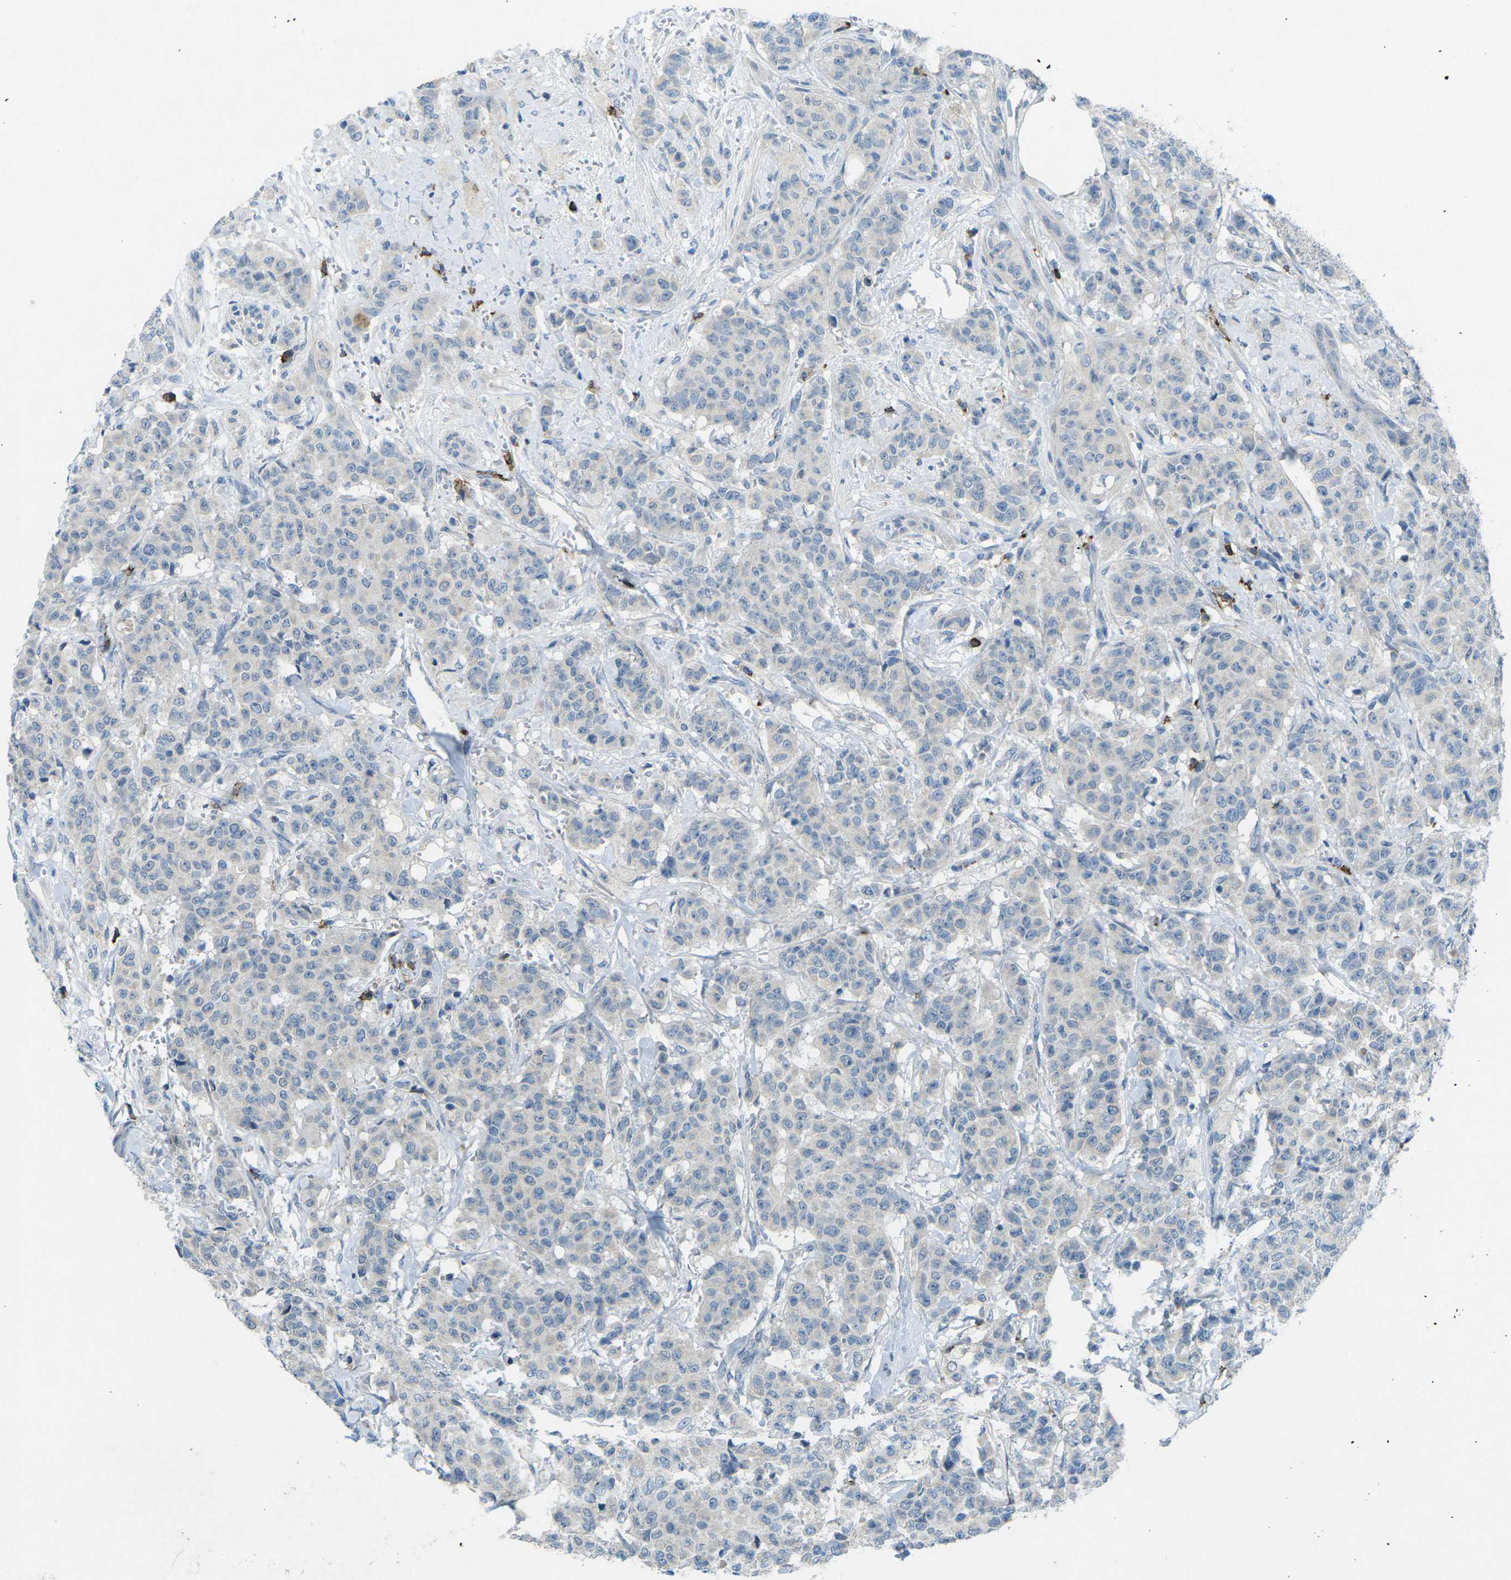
{"staining": {"intensity": "negative", "quantity": "none", "location": "none"}, "tissue": "breast cancer", "cell_type": "Tumor cells", "image_type": "cancer", "snomed": [{"axis": "morphology", "description": "Normal tissue, NOS"}, {"axis": "morphology", "description": "Duct carcinoma"}, {"axis": "topography", "description": "Breast"}], "caption": "High magnification brightfield microscopy of breast invasive ductal carcinoma stained with DAB (3,3'-diaminobenzidine) (brown) and counterstained with hematoxylin (blue): tumor cells show no significant staining.", "gene": "CD19", "patient": {"sex": "female", "age": 40}}